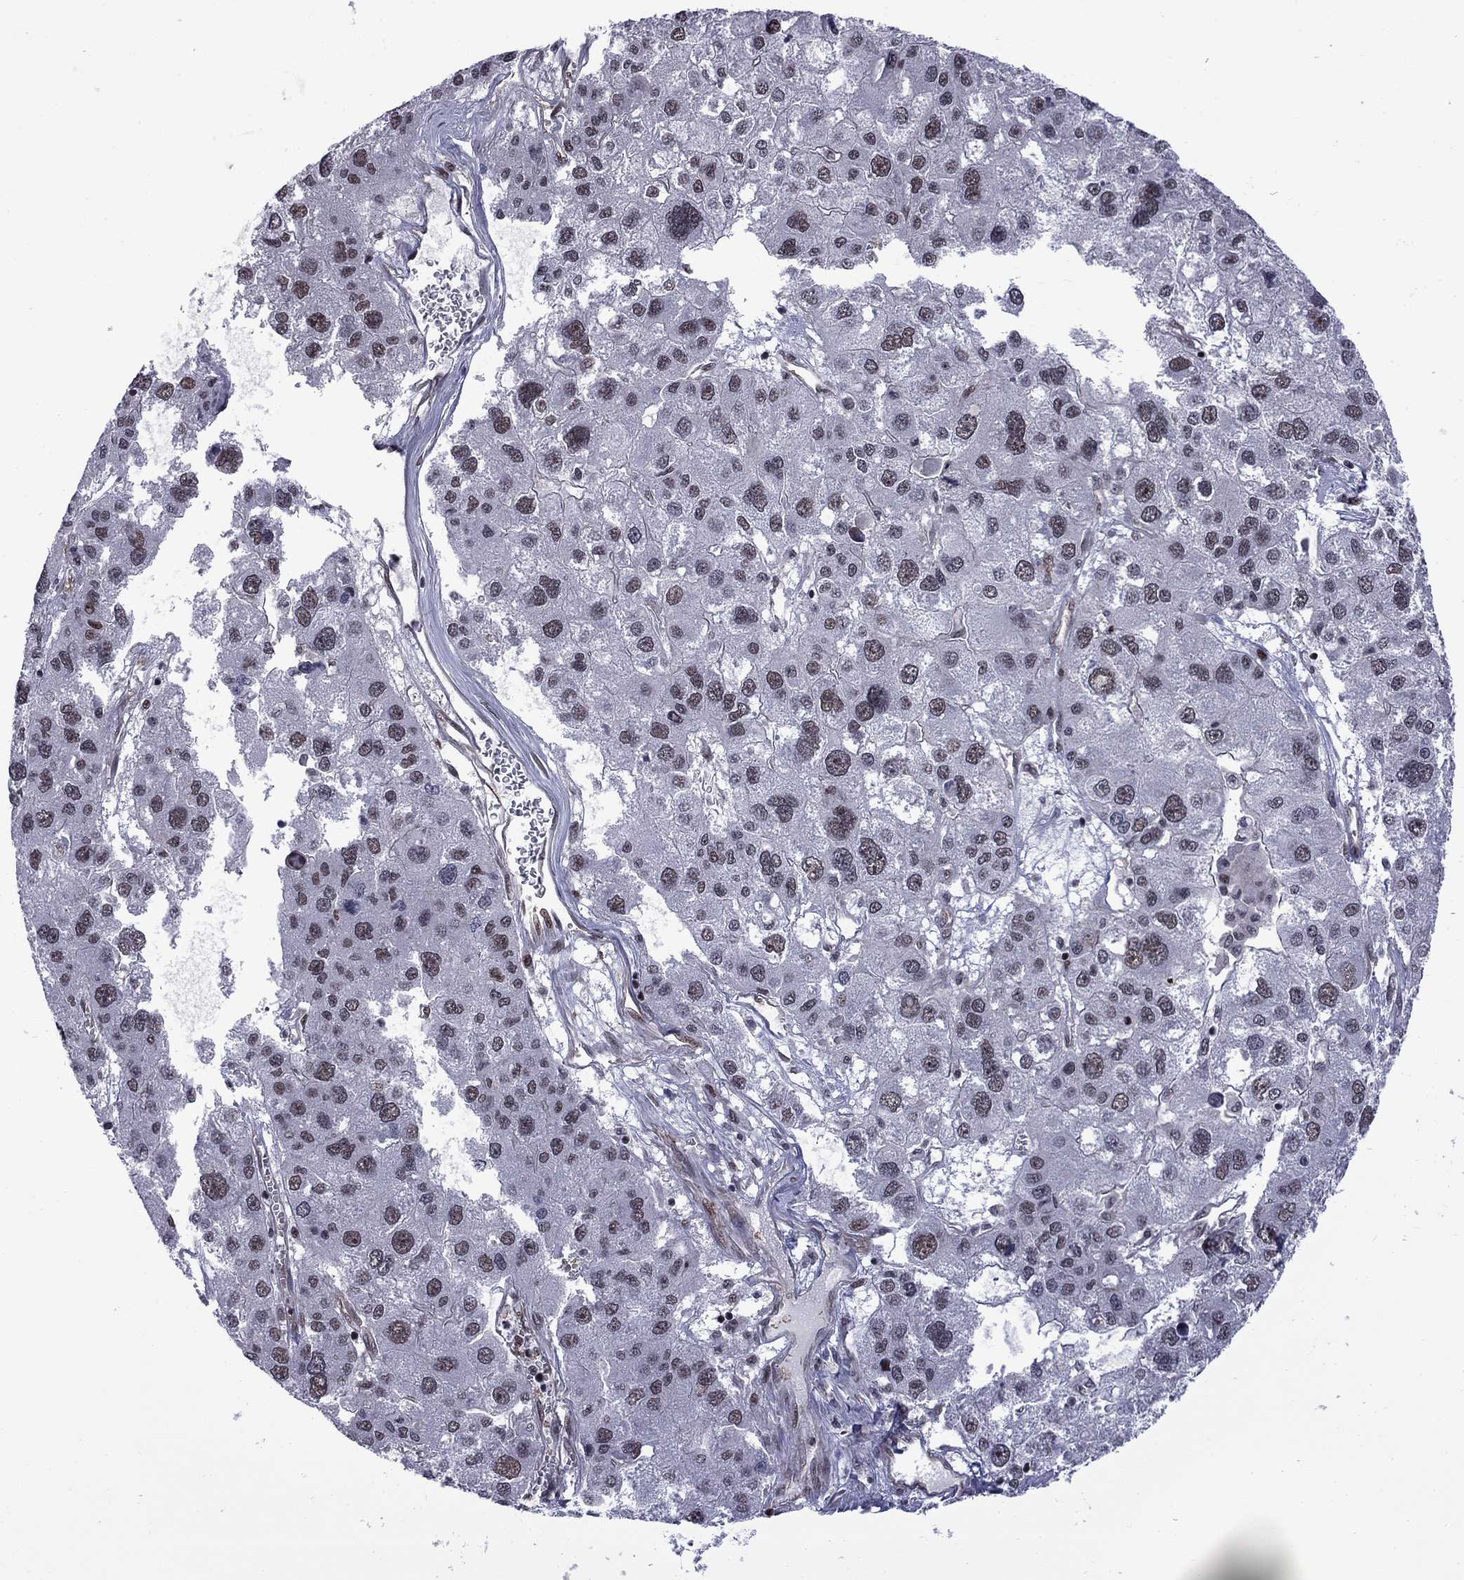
{"staining": {"intensity": "weak", "quantity": "25%-75%", "location": "nuclear"}, "tissue": "liver cancer", "cell_type": "Tumor cells", "image_type": "cancer", "snomed": [{"axis": "morphology", "description": "Carcinoma, Hepatocellular, NOS"}, {"axis": "topography", "description": "Liver"}], "caption": "The image shows staining of liver cancer, revealing weak nuclear protein expression (brown color) within tumor cells.", "gene": "BRF1", "patient": {"sex": "male", "age": 73}}